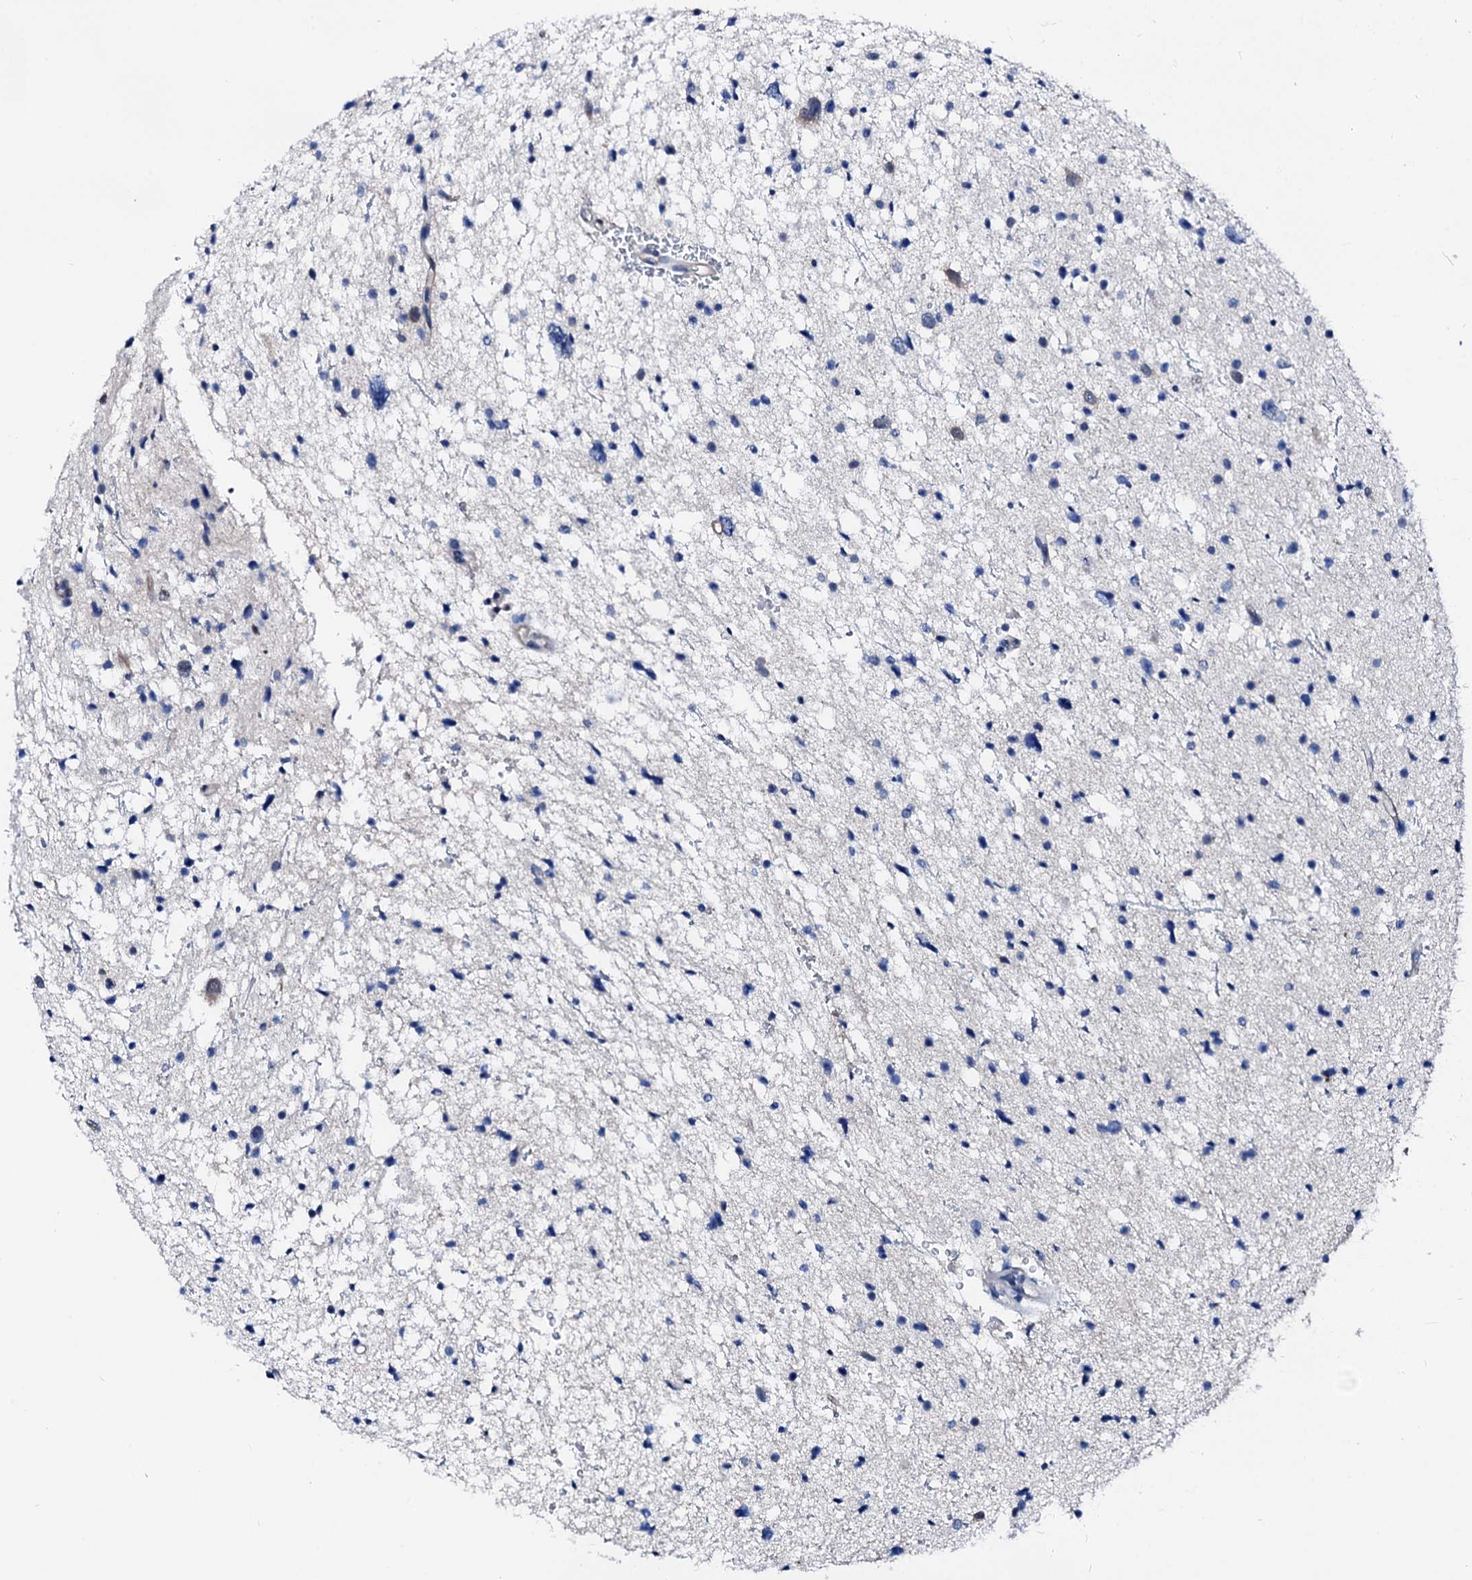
{"staining": {"intensity": "negative", "quantity": "none", "location": "none"}, "tissue": "glioma", "cell_type": "Tumor cells", "image_type": "cancer", "snomed": [{"axis": "morphology", "description": "Glioma, malignant, Low grade"}, {"axis": "topography", "description": "Brain"}], "caption": "DAB (3,3'-diaminobenzidine) immunohistochemical staining of human glioma demonstrates no significant positivity in tumor cells.", "gene": "CSN2", "patient": {"sex": "female", "age": 37}}